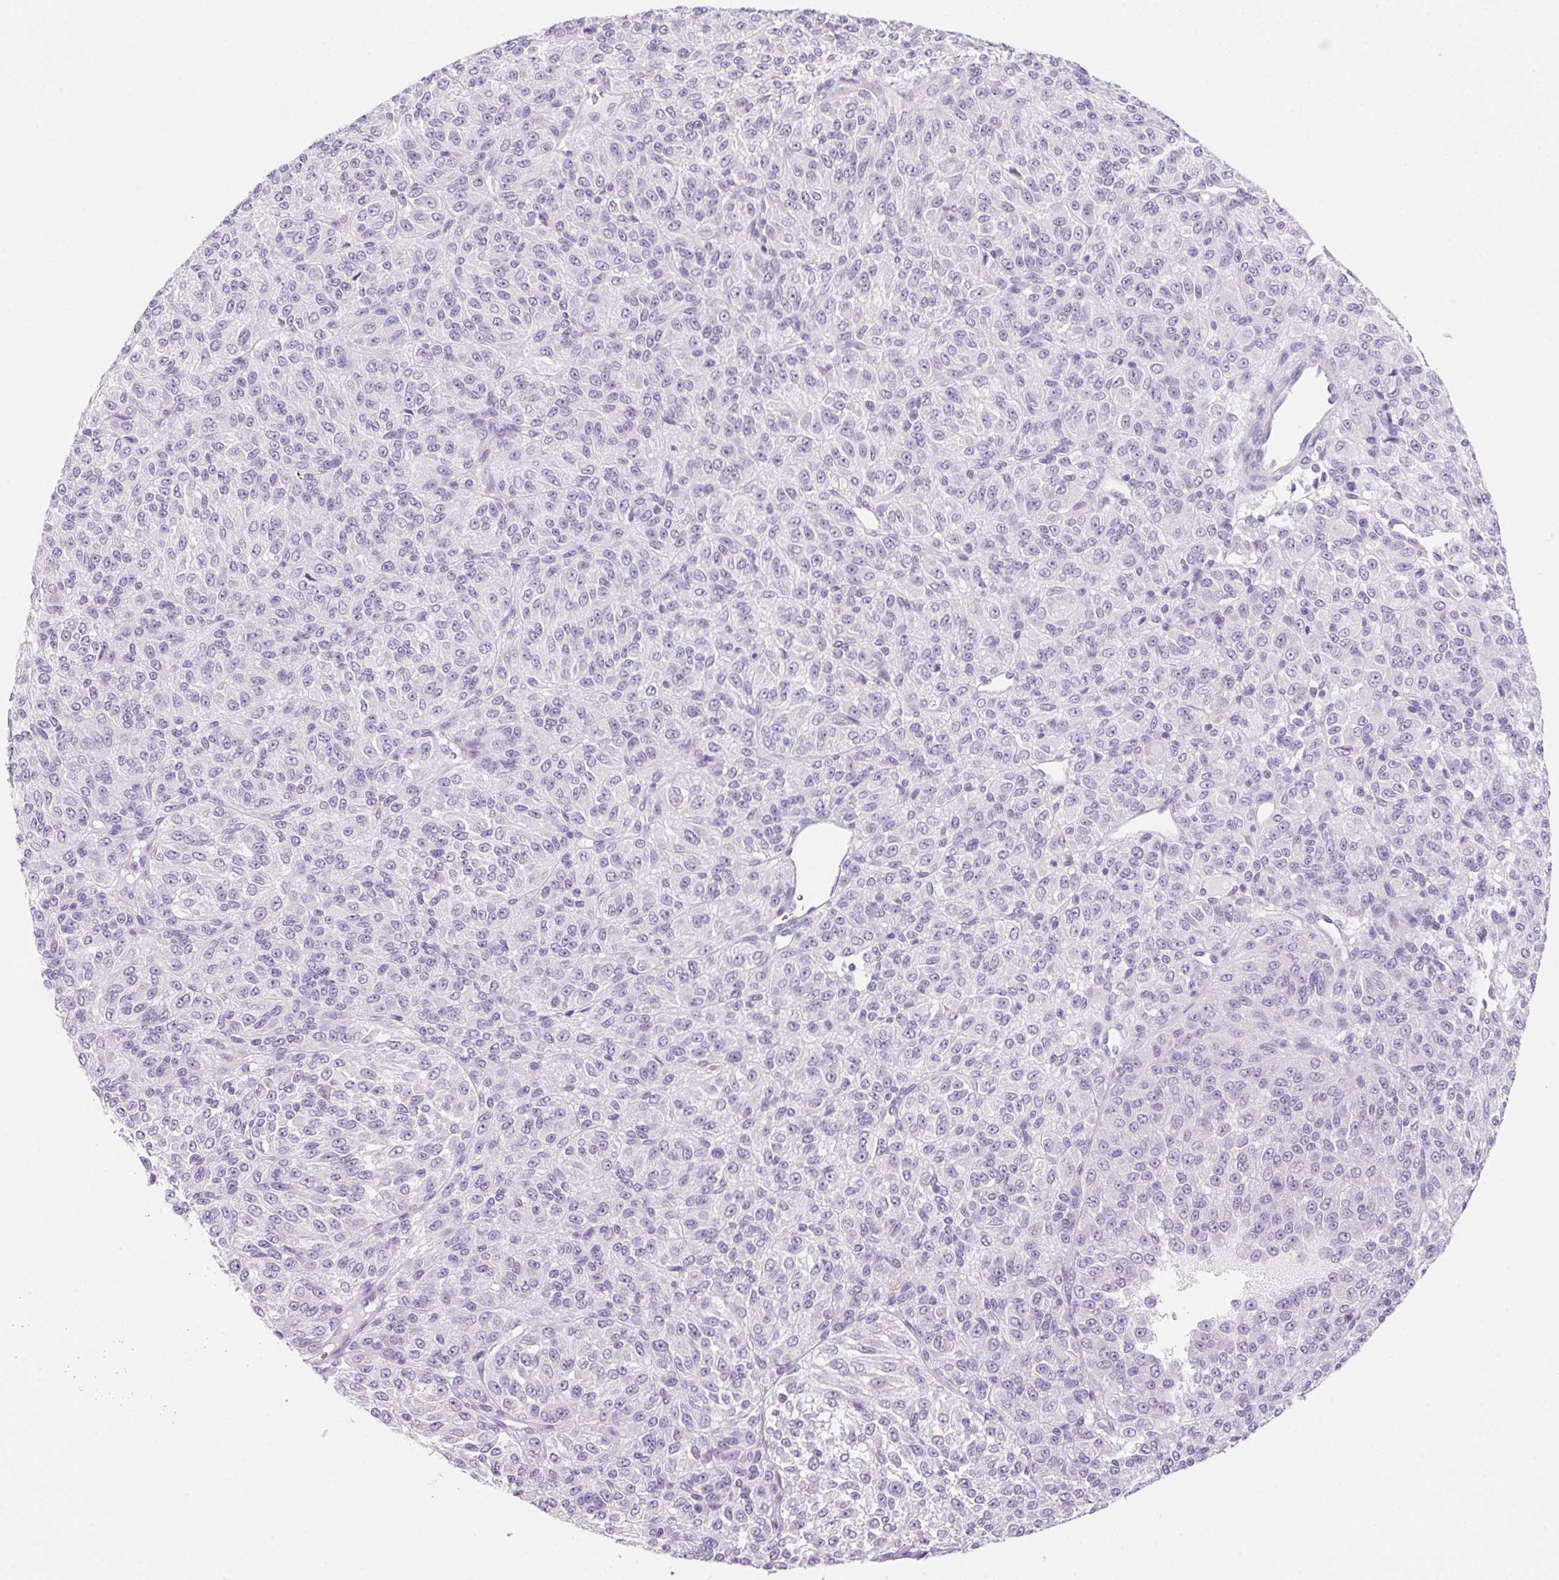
{"staining": {"intensity": "negative", "quantity": "none", "location": "none"}, "tissue": "melanoma", "cell_type": "Tumor cells", "image_type": "cancer", "snomed": [{"axis": "morphology", "description": "Malignant melanoma, Metastatic site"}, {"axis": "topography", "description": "Brain"}], "caption": "An immunohistochemistry micrograph of malignant melanoma (metastatic site) is shown. There is no staining in tumor cells of malignant melanoma (metastatic site). (DAB (3,3'-diaminobenzidine) IHC visualized using brightfield microscopy, high magnification).", "gene": "DHCR24", "patient": {"sex": "female", "age": 56}}